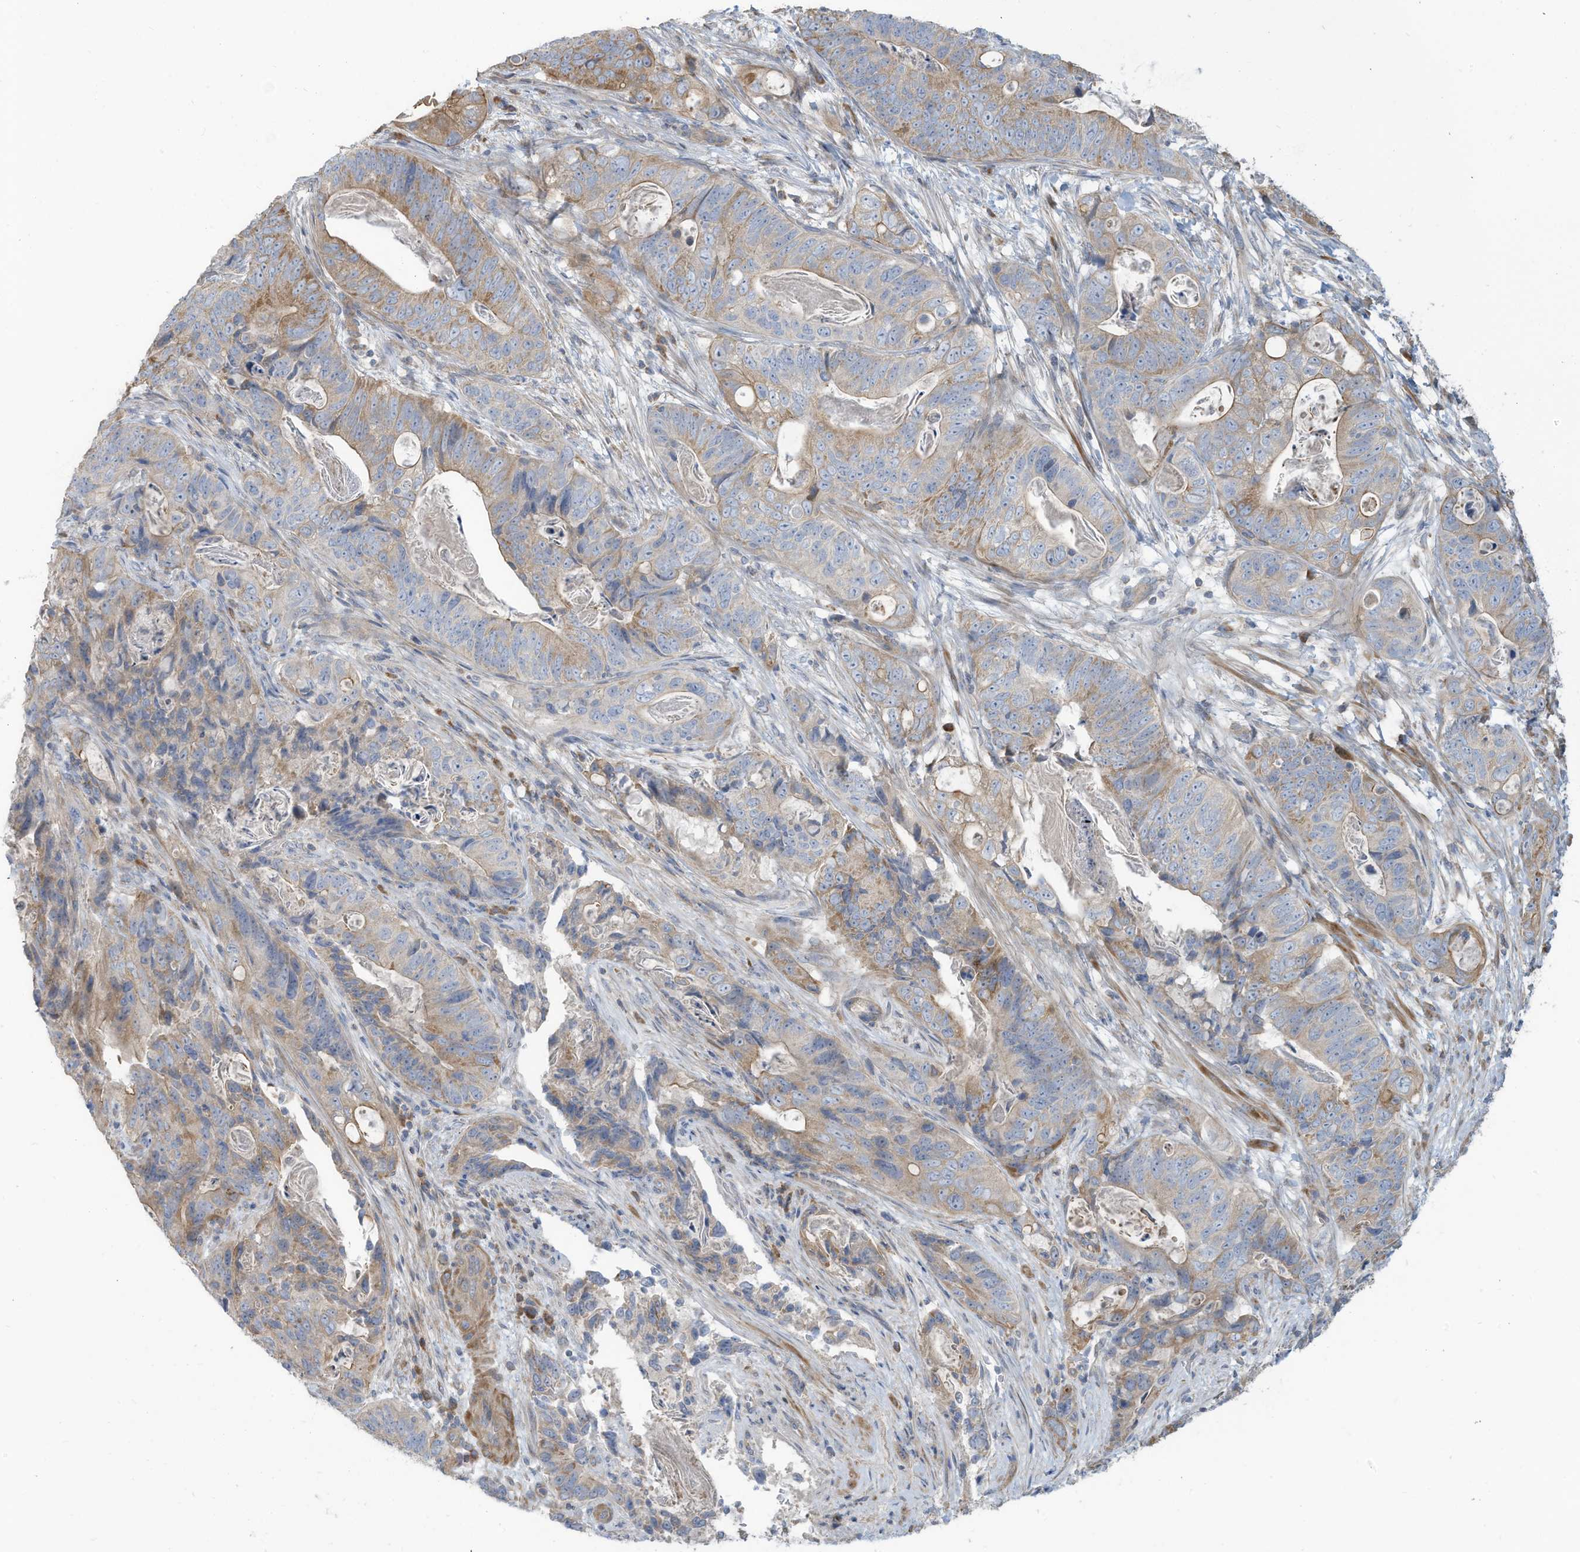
{"staining": {"intensity": "weak", "quantity": "25%-75%", "location": "cytoplasmic/membranous"}, "tissue": "stomach cancer", "cell_type": "Tumor cells", "image_type": "cancer", "snomed": [{"axis": "morphology", "description": "Normal tissue, NOS"}, {"axis": "morphology", "description": "Adenocarcinoma, NOS"}, {"axis": "topography", "description": "Stomach"}], "caption": "This photomicrograph shows IHC staining of stomach cancer, with low weak cytoplasmic/membranous expression in approximately 25%-75% of tumor cells.", "gene": "GTPBP2", "patient": {"sex": "female", "age": 89}}